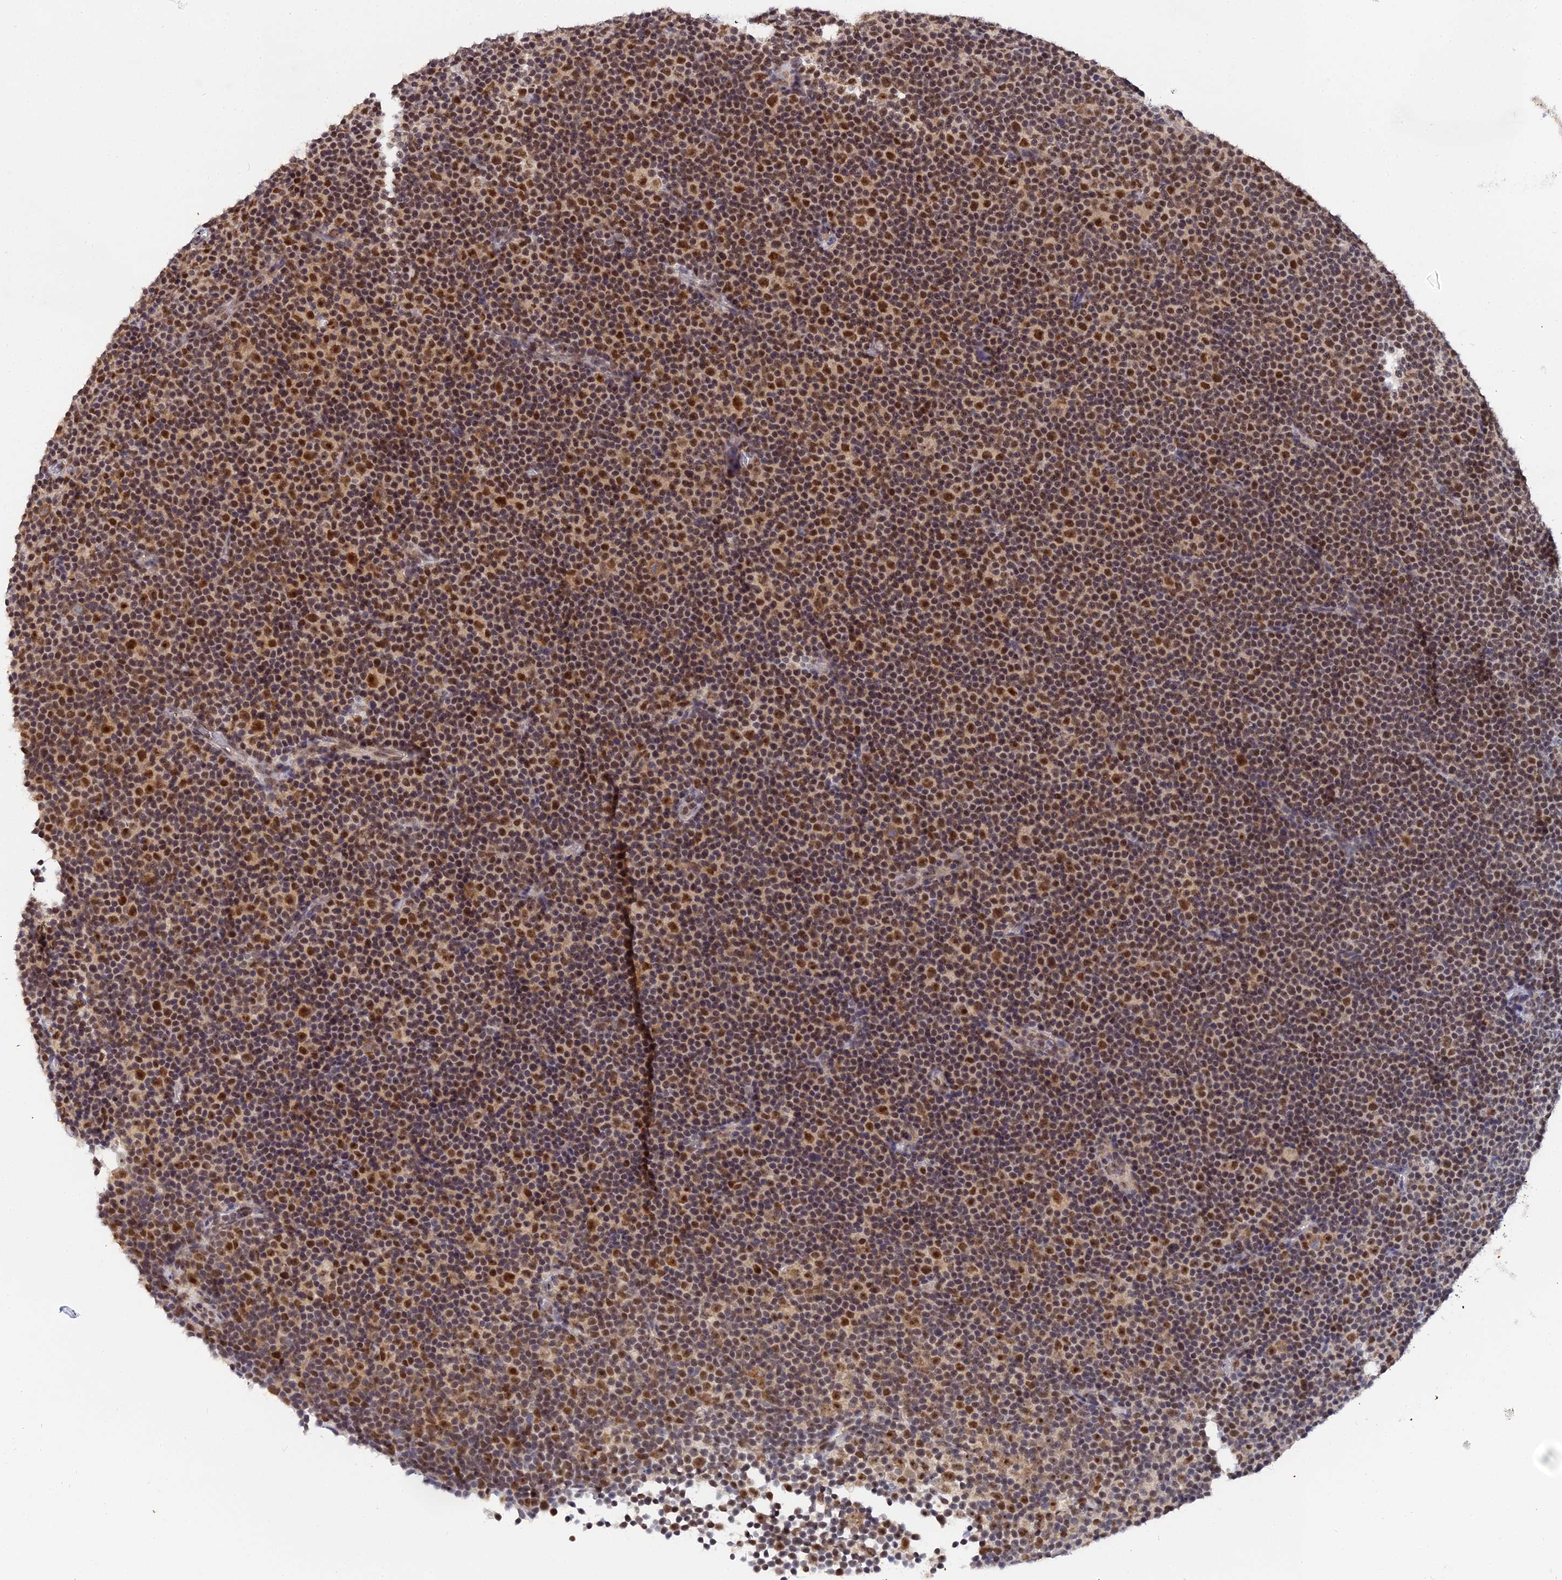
{"staining": {"intensity": "strong", "quantity": "25%-75%", "location": "nuclear"}, "tissue": "lymphoma", "cell_type": "Tumor cells", "image_type": "cancer", "snomed": [{"axis": "morphology", "description": "Malignant lymphoma, non-Hodgkin's type, Low grade"}, {"axis": "topography", "description": "Lymph node"}], "caption": "High-magnification brightfield microscopy of low-grade malignant lymphoma, non-Hodgkin's type stained with DAB (3,3'-diaminobenzidine) (brown) and counterstained with hematoxylin (blue). tumor cells exhibit strong nuclear positivity is present in about25%-75% of cells.", "gene": "EXOSC3", "patient": {"sex": "female", "age": 67}}